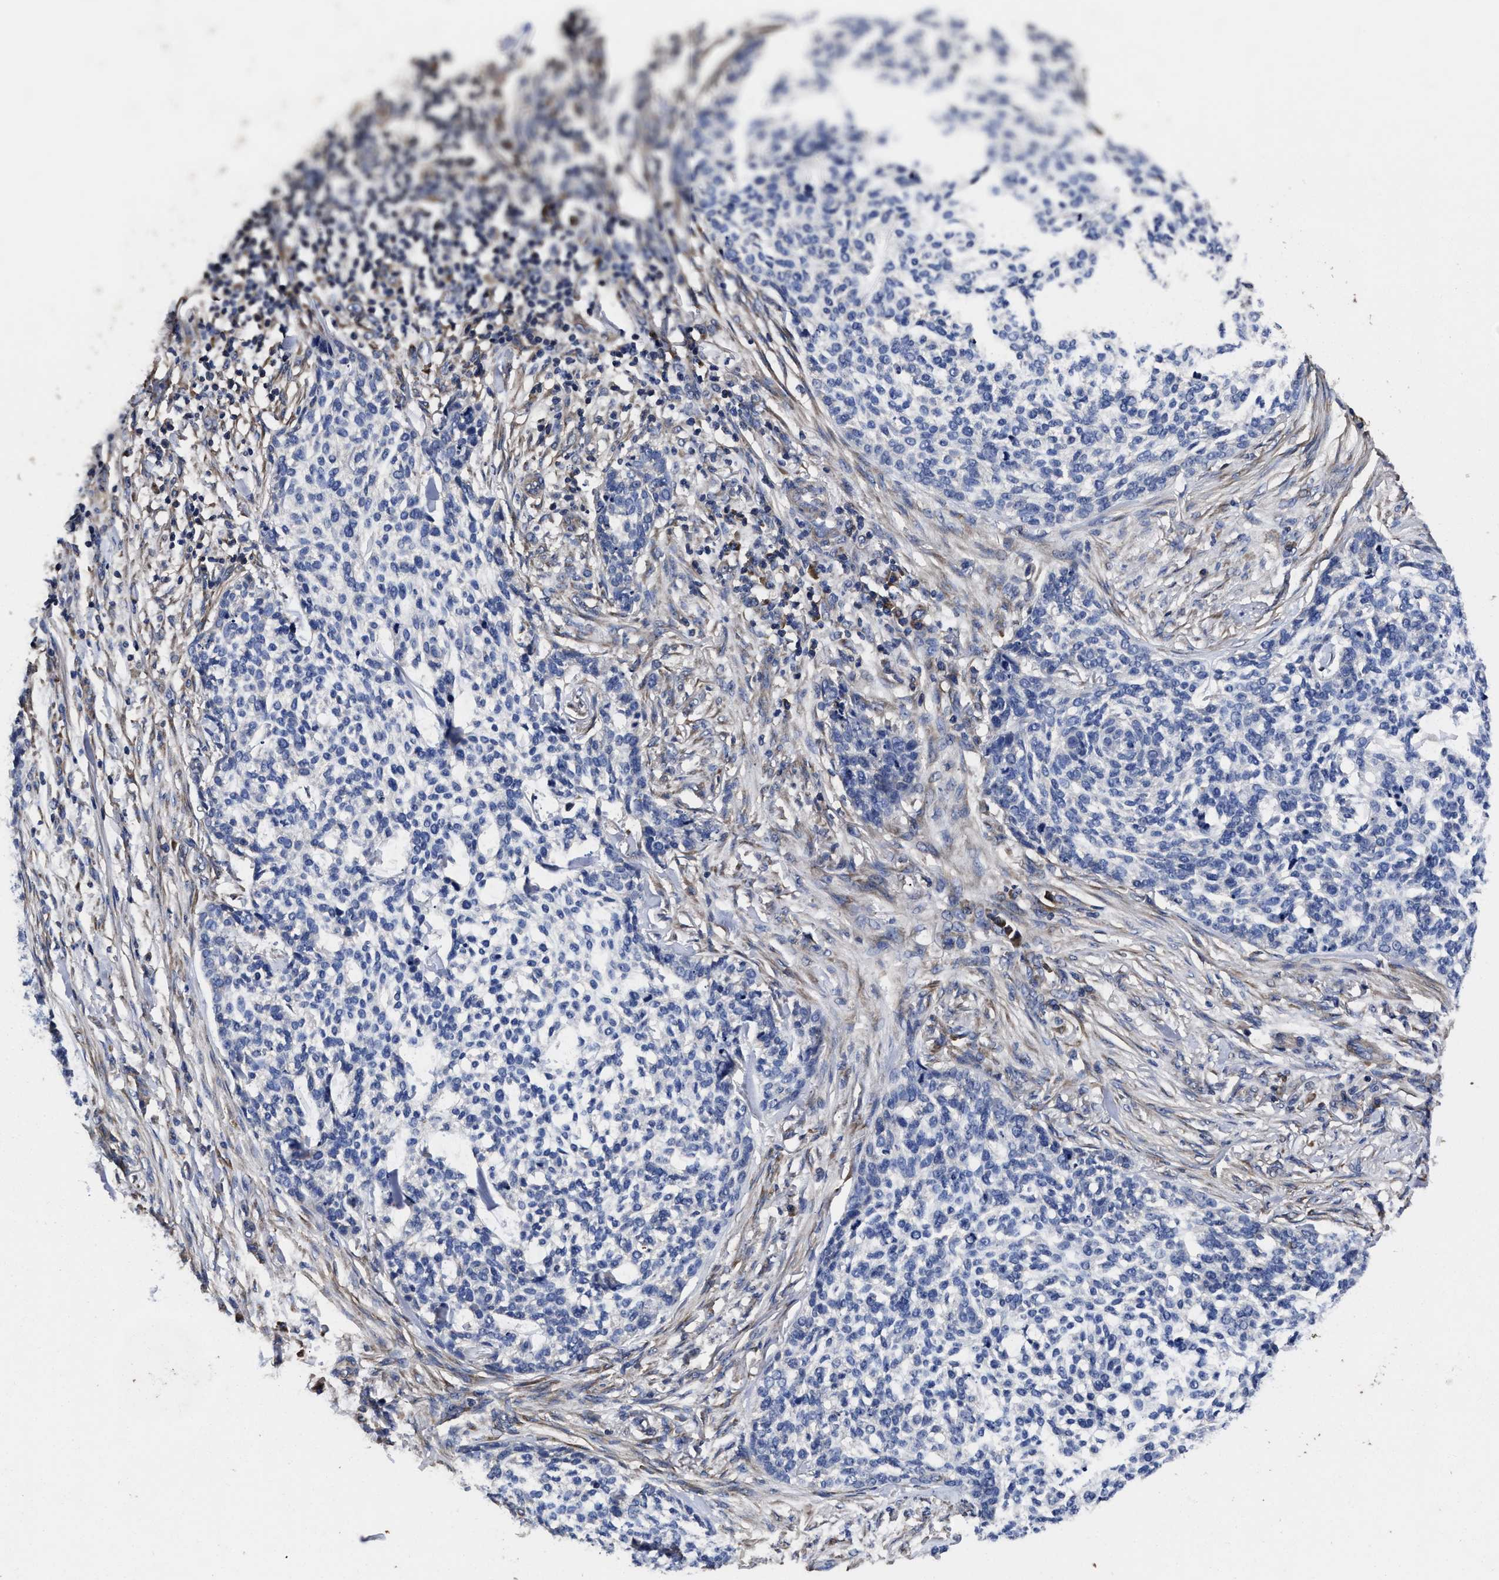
{"staining": {"intensity": "negative", "quantity": "none", "location": "none"}, "tissue": "skin cancer", "cell_type": "Tumor cells", "image_type": "cancer", "snomed": [{"axis": "morphology", "description": "Basal cell carcinoma"}, {"axis": "topography", "description": "Skin"}], "caption": "Micrograph shows no significant protein staining in tumor cells of skin cancer.", "gene": "AVEN", "patient": {"sex": "female", "age": 64}}